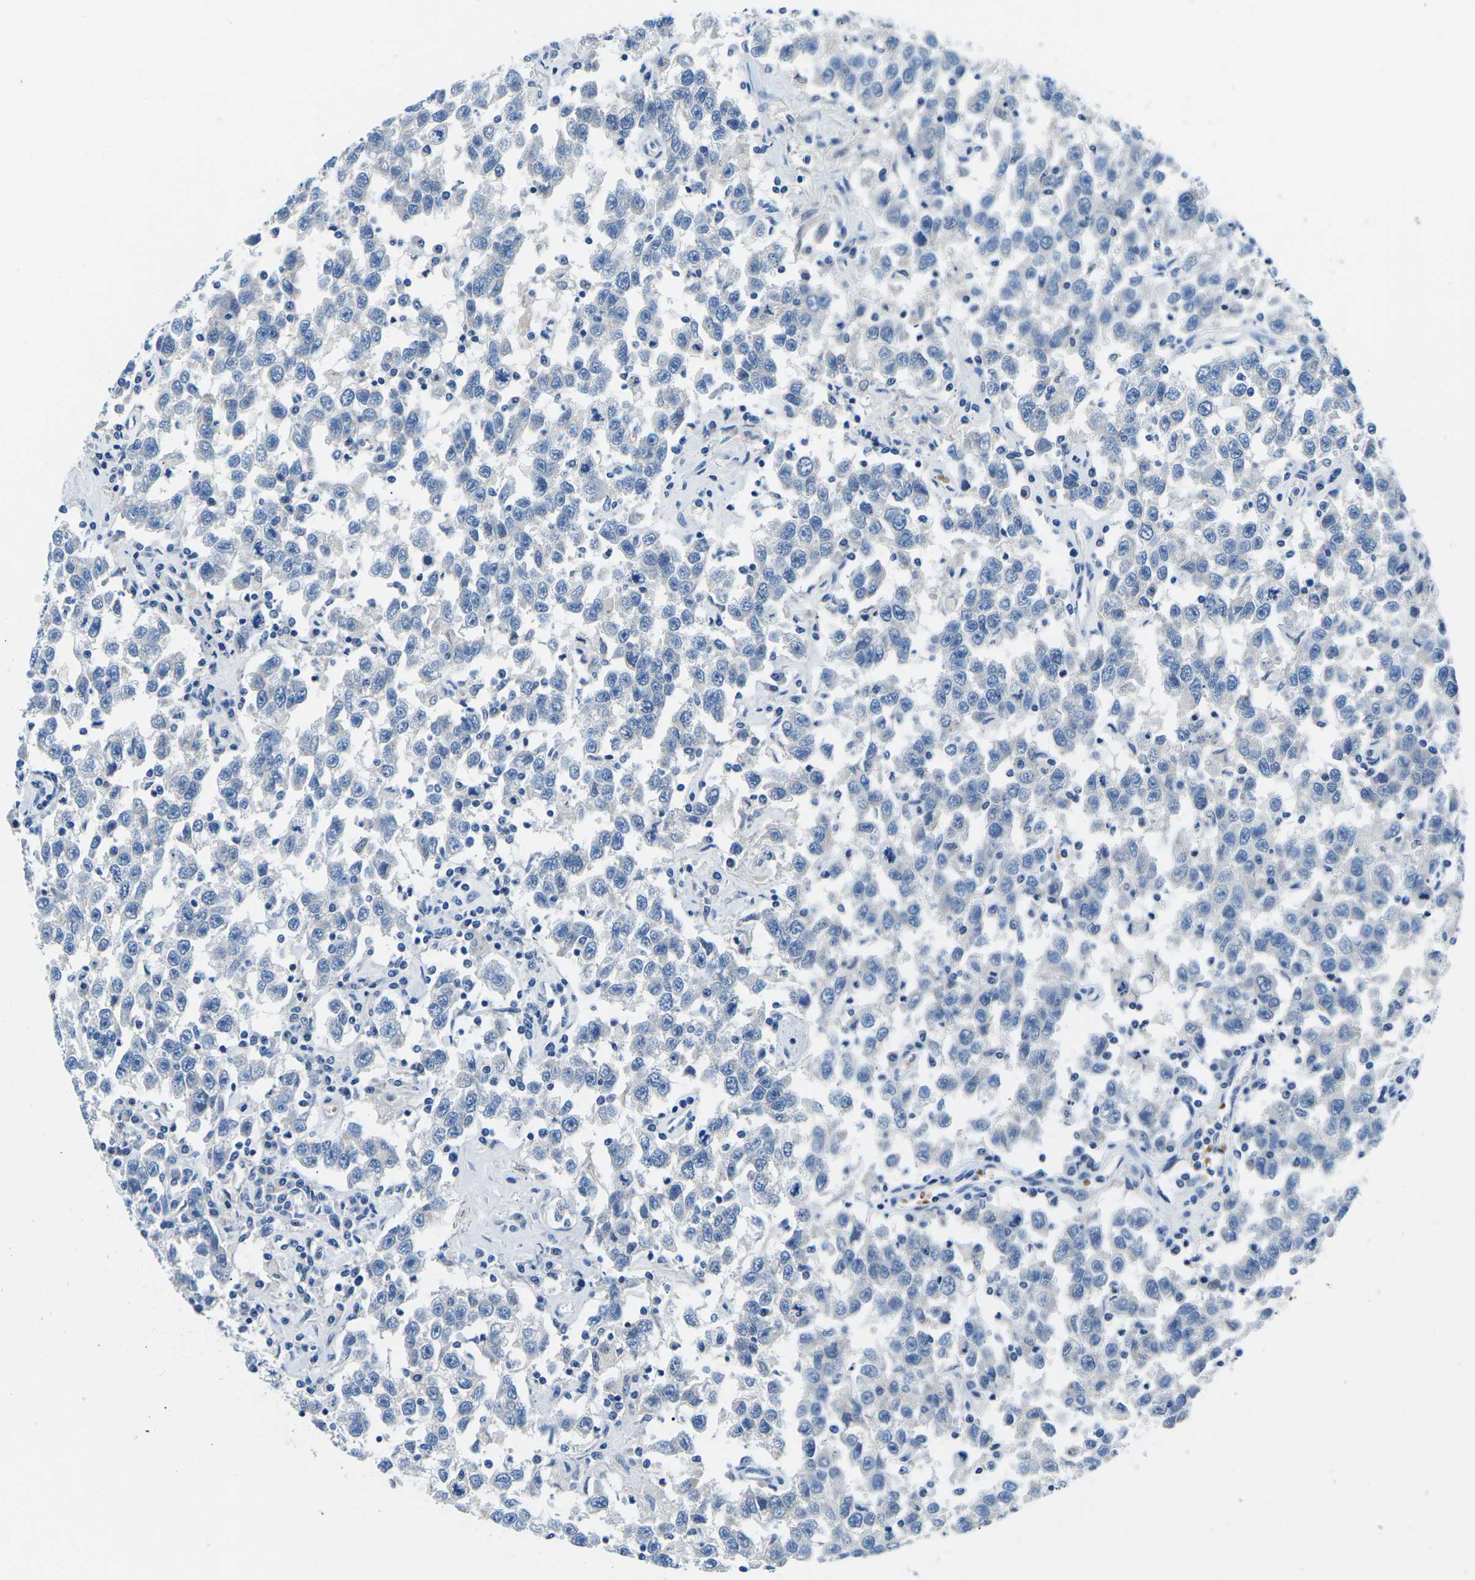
{"staining": {"intensity": "negative", "quantity": "none", "location": "none"}, "tissue": "testis cancer", "cell_type": "Tumor cells", "image_type": "cancer", "snomed": [{"axis": "morphology", "description": "Seminoma, NOS"}, {"axis": "topography", "description": "Testis"}], "caption": "The immunohistochemistry histopathology image has no significant staining in tumor cells of testis cancer (seminoma) tissue. Nuclei are stained in blue.", "gene": "TM6SF1", "patient": {"sex": "male", "age": 41}}